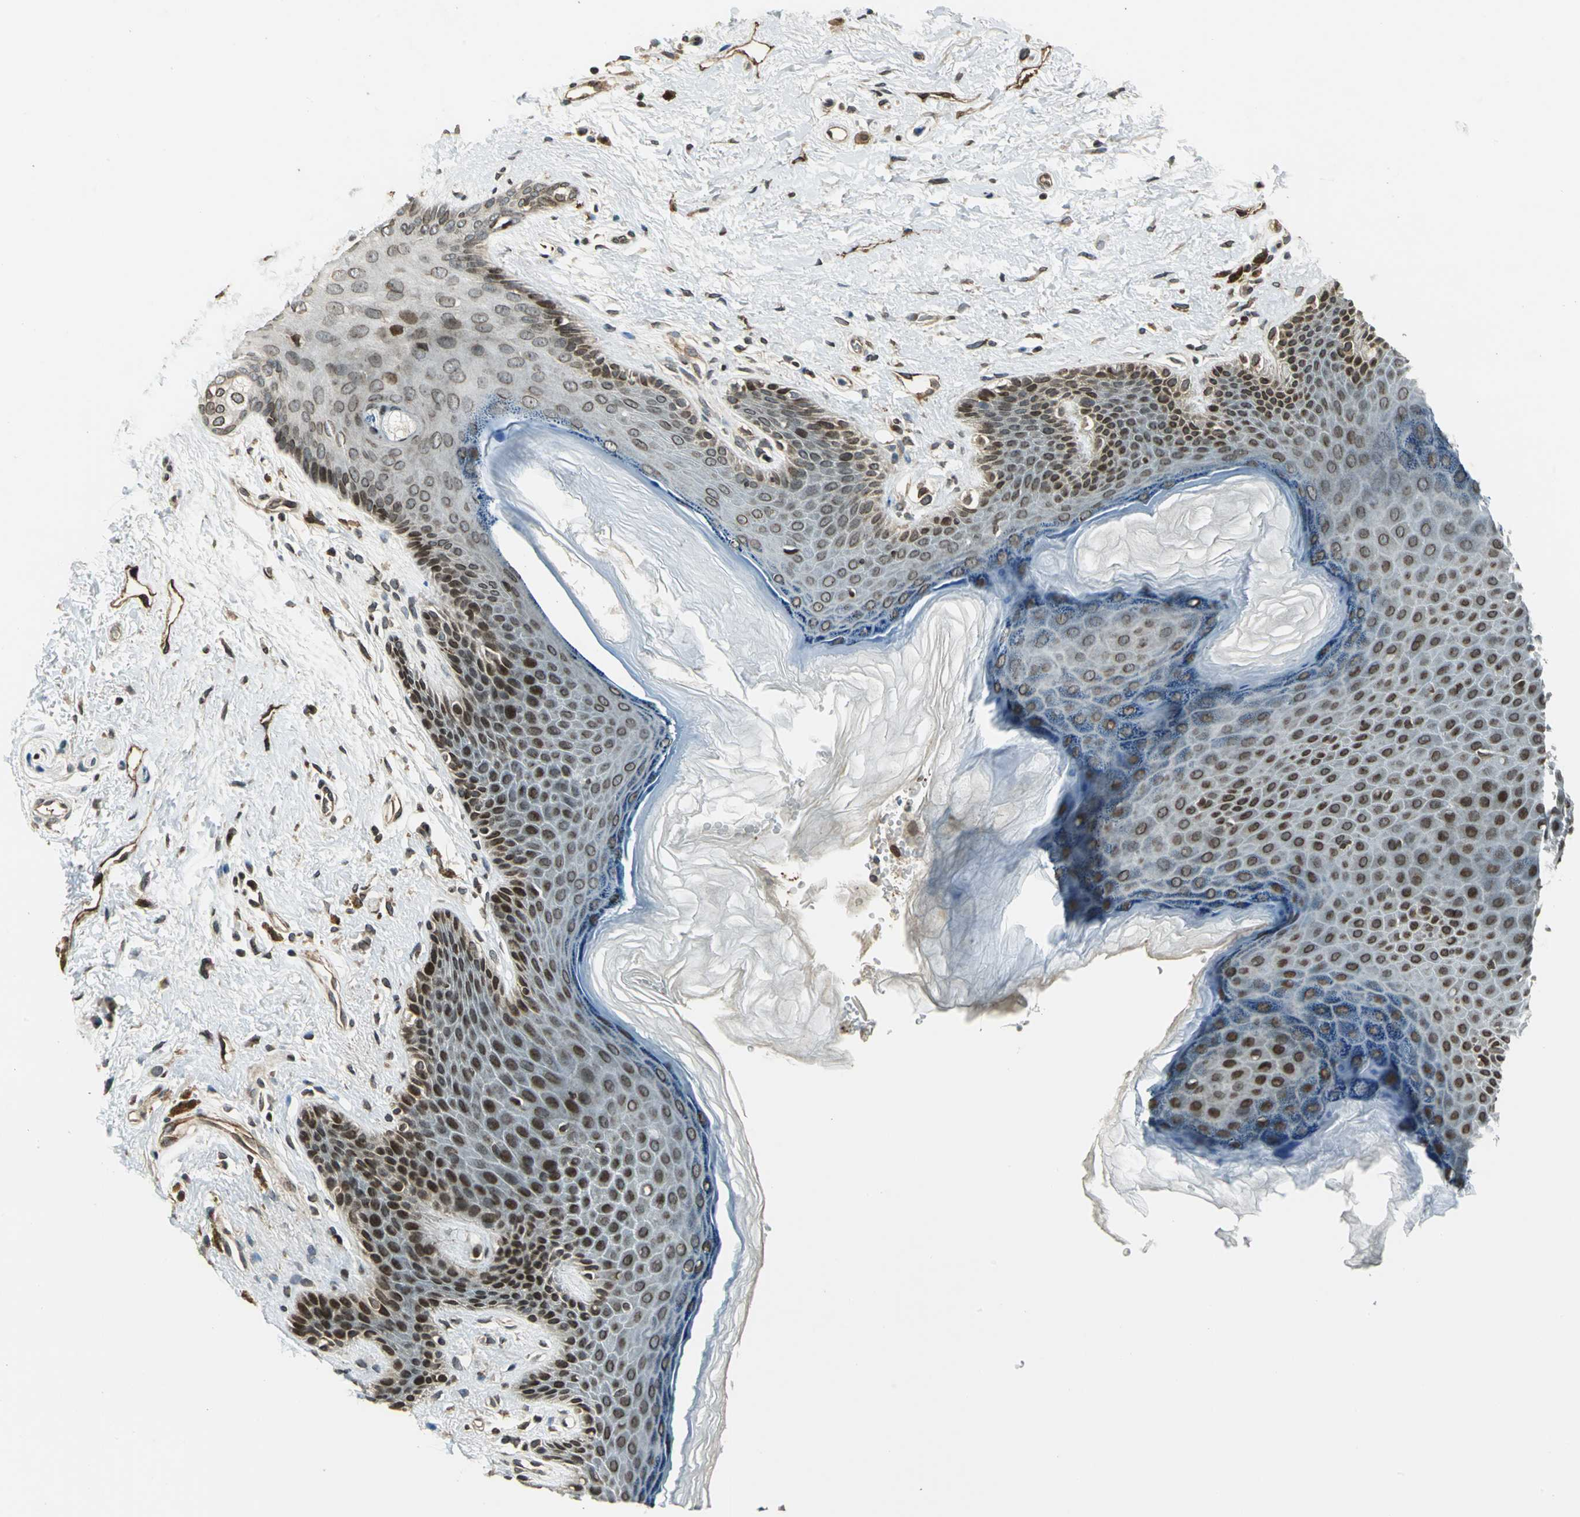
{"staining": {"intensity": "strong", "quantity": "25%-75%", "location": "cytoplasmic/membranous,nuclear"}, "tissue": "skin", "cell_type": "Epidermal cells", "image_type": "normal", "snomed": [{"axis": "morphology", "description": "Normal tissue, NOS"}, {"axis": "topography", "description": "Anal"}], "caption": "Immunohistochemistry histopathology image of unremarkable skin: human skin stained using immunohistochemistry (IHC) exhibits high levels of strong protein expression localized specifically in the cytoplasmic/membranous,nuclear of epidermal cells, appearing as a cytoplasmic/membranous,nuclear brown color.", "gene": "BRIP1", "patient": {"sex": "female", "age": 46}}